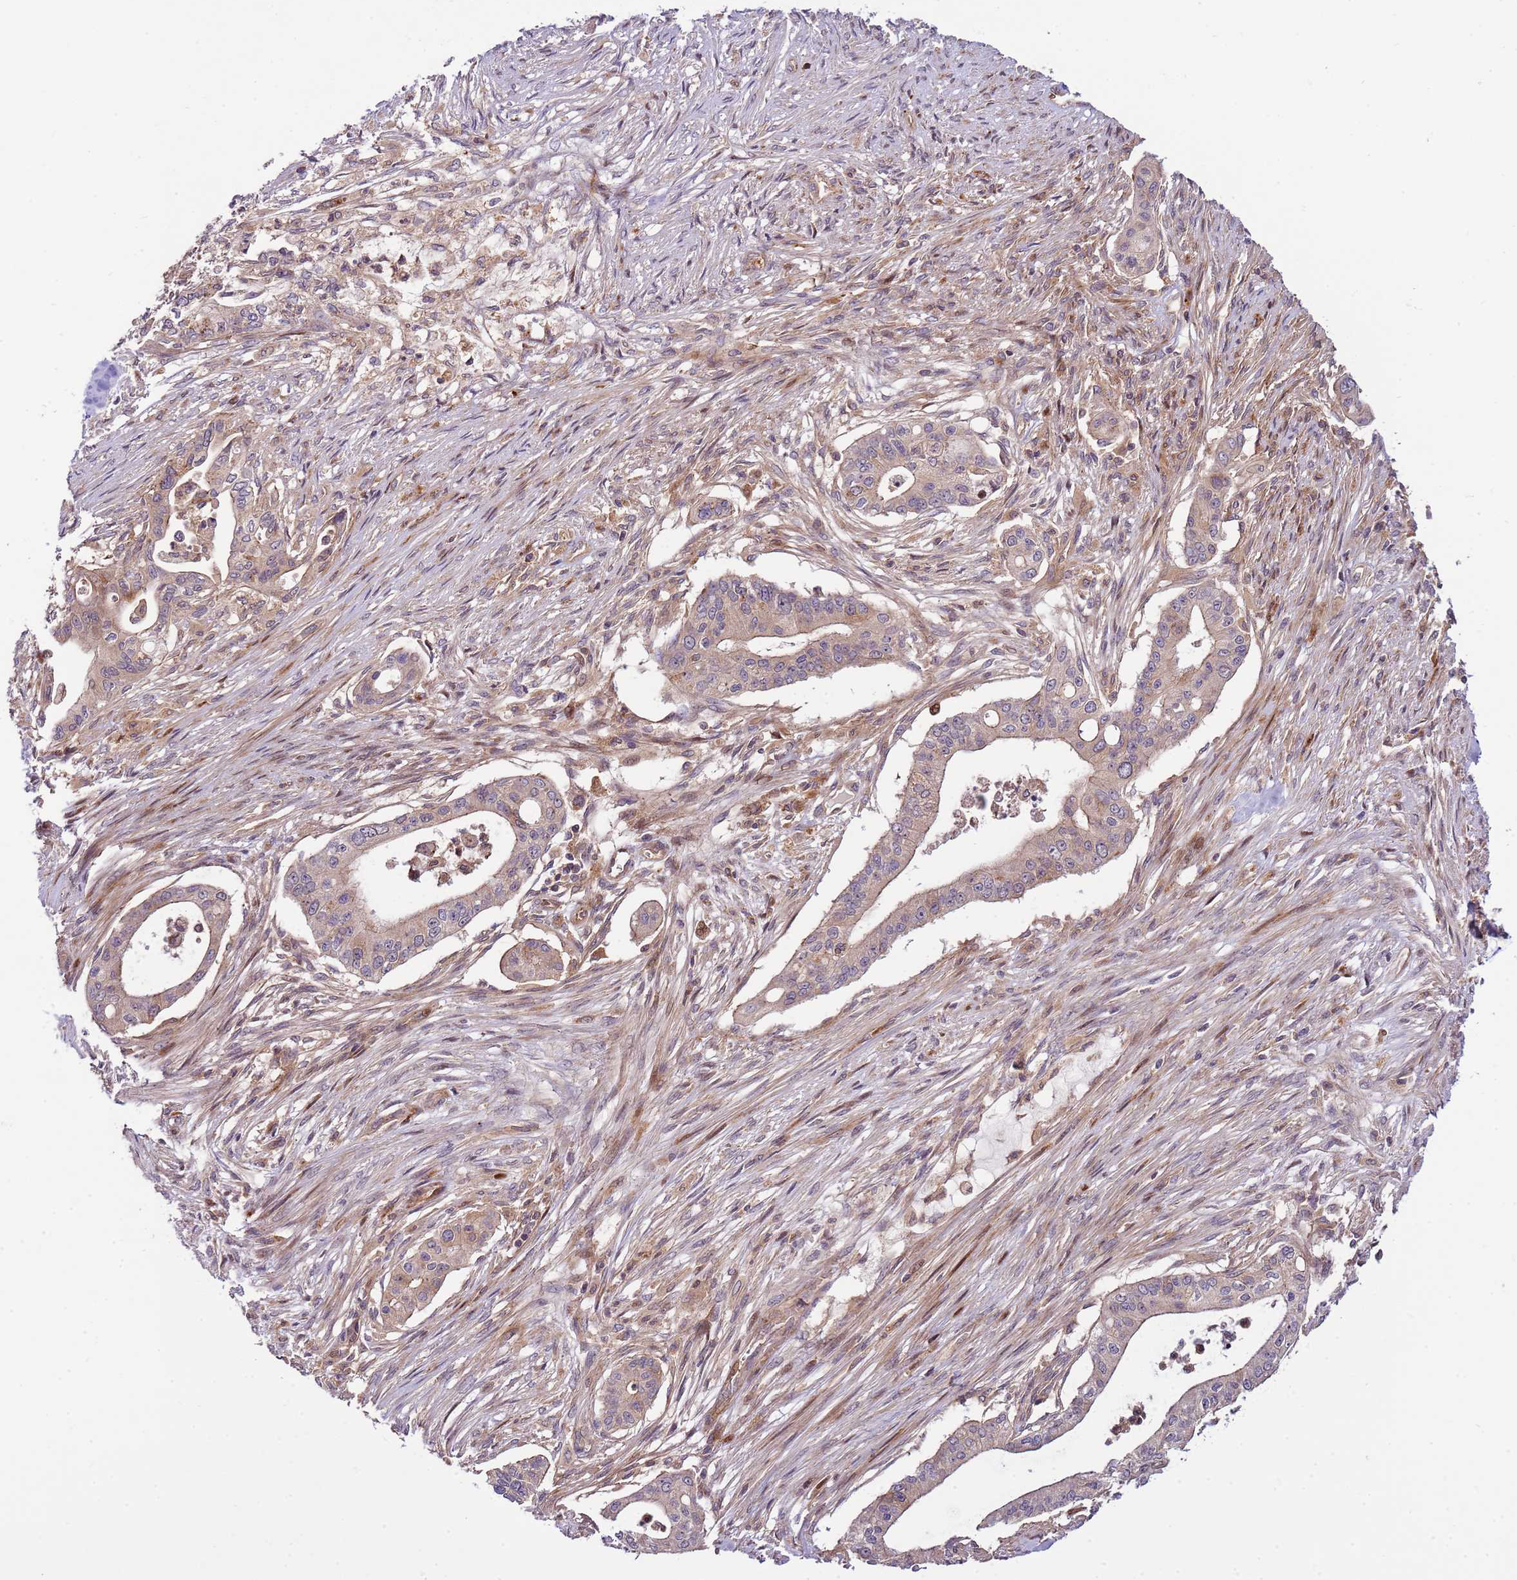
{"staining": {"intensity": "weak", "quantity": "25%-75%", "location": "cytoplasmic/membranous"}, "tissue": "pancreatic cancer", "cell_type": "Tumor cells", "image_type": "cancer", "snomed": [{"axis": "morphology", "description": "Adenocarcinoma, NOS"}, {"axis": "topography", "description": "Pancreas"}], "caption": "Immunohistochemical staining of human adenocarcinoma (pancreatic) exhibits low levels of weak cytoplasmic/membranous protein positivity in about 25%-75% of tumor cells. The protein is shown in brown color, while the nuclei are stained blue.", "gene": "ZNF624", "patient": {"sex": "male", "age": 46}}